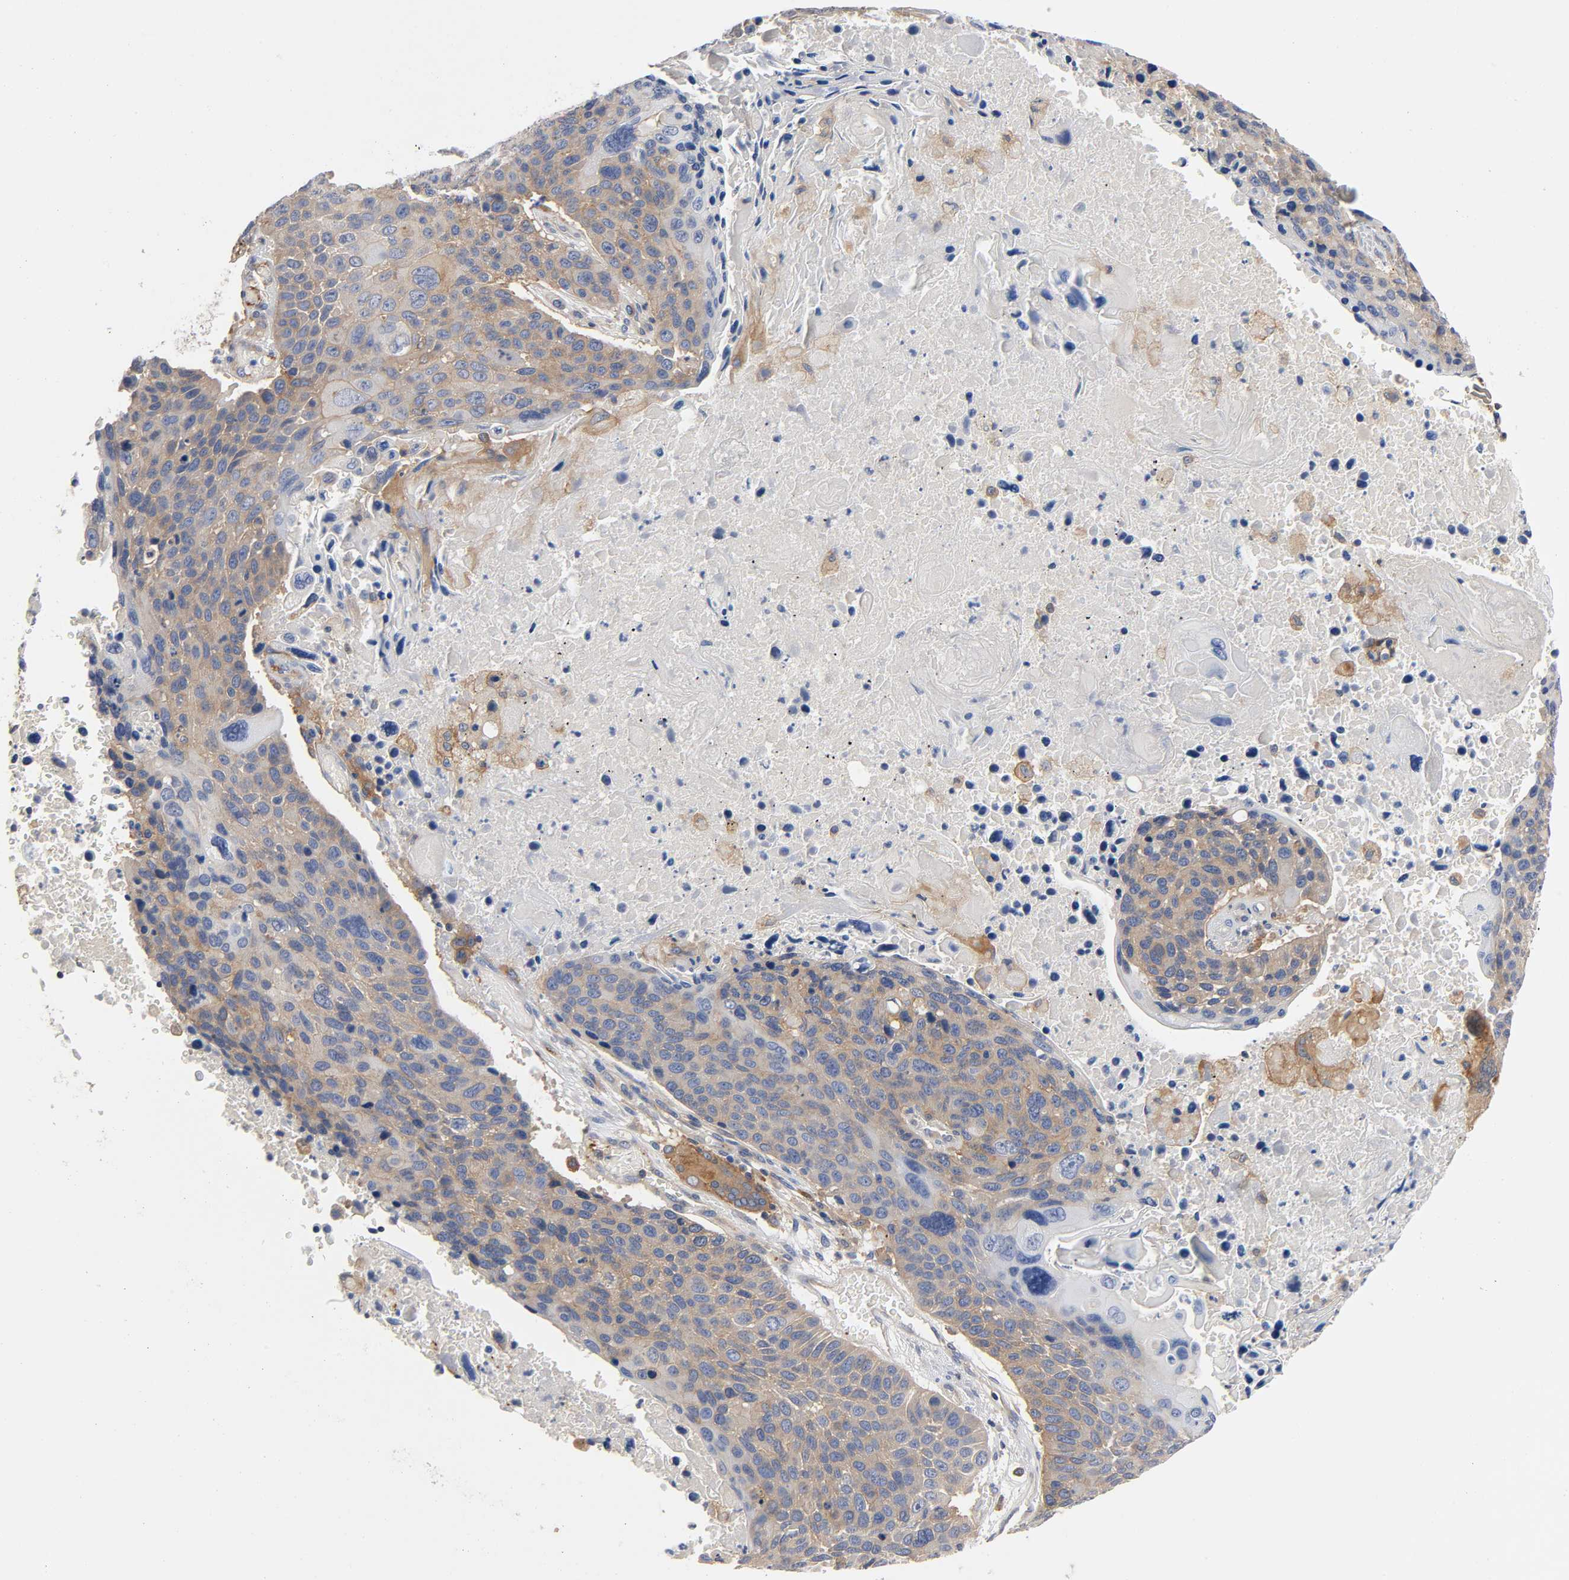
{"staining": {"intensity": "weak", "quantity": ">75%", "location": "cytoplasmic/membranous"}, "tissue": "lung cancer", "cell_type": "Tumor cells", "image_type": "cancer", "snomed": [{"axis": "morphology", "description": "Squamous cell carcinoma, NOS"}, {"axis": "topography", "description": "Lung"}], "caption": "Immunohistochemical staining of human lung squamous cell carcinoma displays low levels of weak cytoplasmic/membranous protein staining in approximately >75% of tumor cells.", "gene": "SRC", "patient": {"sex": "male", "age": 68}}